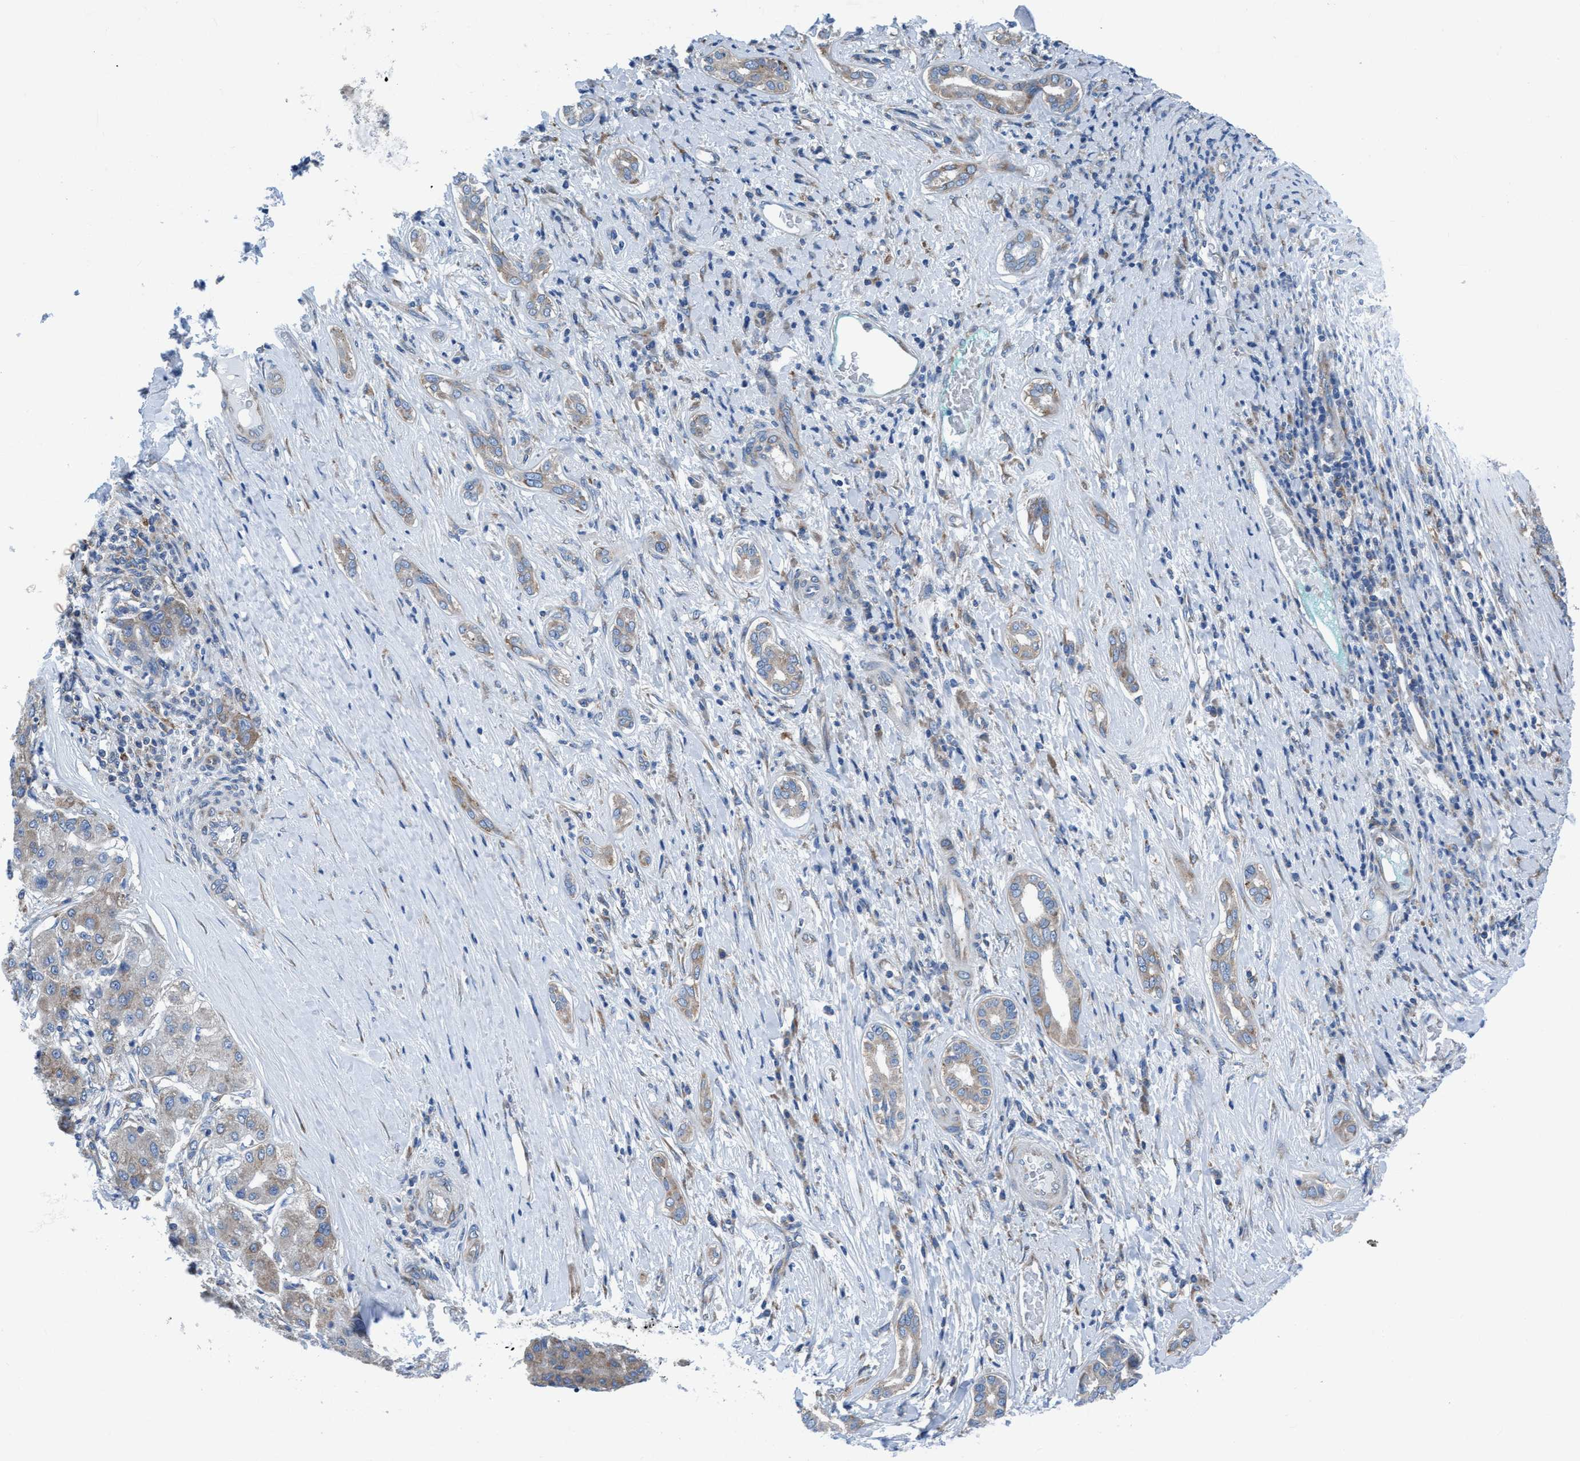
{"staining": {"intensity": "weak", "quantity": "<25%", "location": "cytoplasmic/membranous"}, "tissue": "liver cancer", "cell_type": "Tumor cells", "image_type": "cancer", "snomed": [{"axis": "morphology", "description": "Carcinoma, Hepatocellular, NOS"}, {"axis": "topography", "description": "Liver"}], "caption": "The micrograph displays no staining of tumor cells in liver hepatocellular carcinoma.", "gene": "NMT1", "patient": {"sex": "male", "age": 65}}